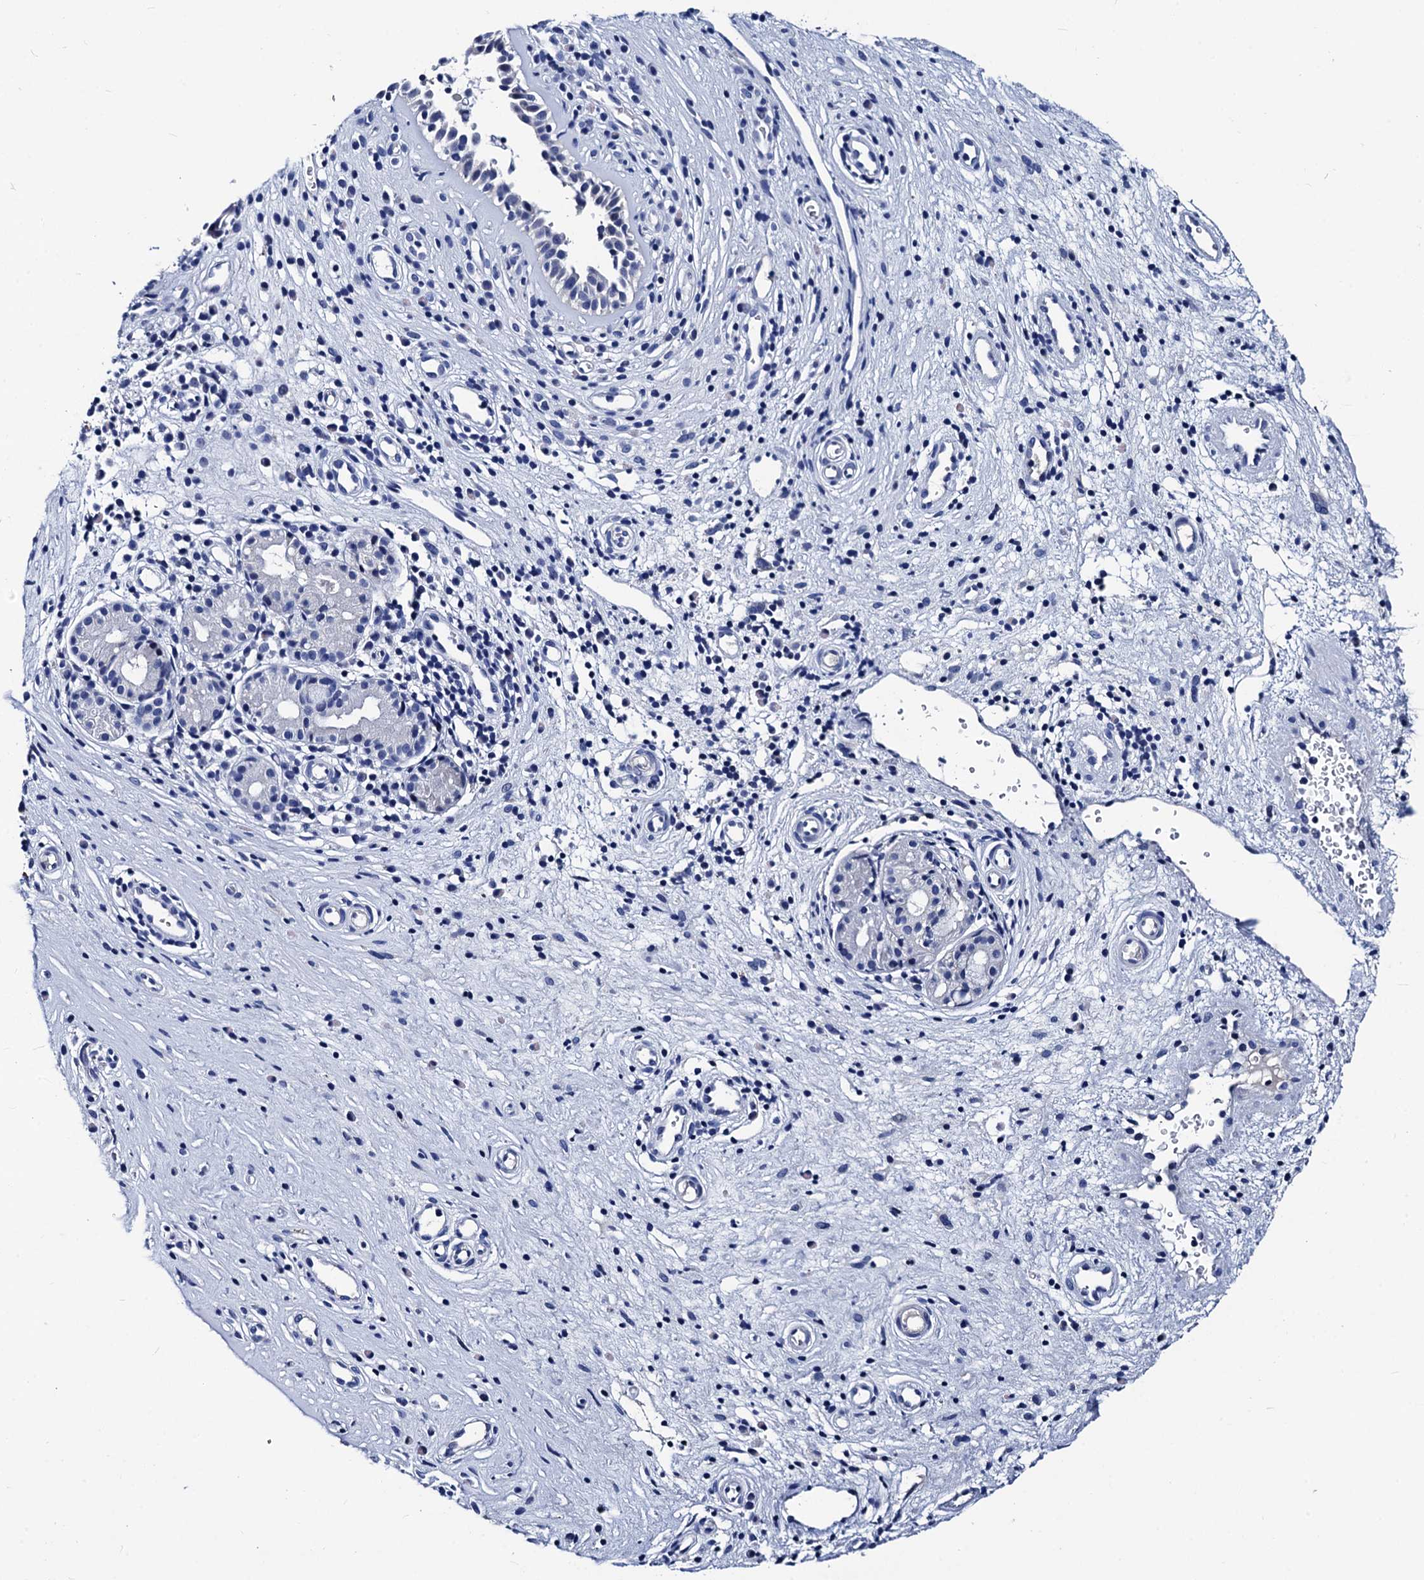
{"staining": {"intensity": "negative", "quantity": "none", "location": "none"}, "tissue": "nasopharynx", "cell_type": "Respiratory epithelial cells", "image_type": "normal", "snomed": [{"axis": "morphology", "description": "Normal tissue, NOS"}, {"axis": "topography", "description": "Nasopharynx"}], "caption": "IHC micrograph of unremarkable nasopharynx stained for a protein (brown), which demonstrates no staining in respiratory epithelial cells. The staining was performed using DAB to visualize the protein expression in brown, while the nuclei were stained in blue with hematoxylin (Magnification: 20x).", "gene": "LRRC30", "patient": {"sex": "male", "age": 32}}